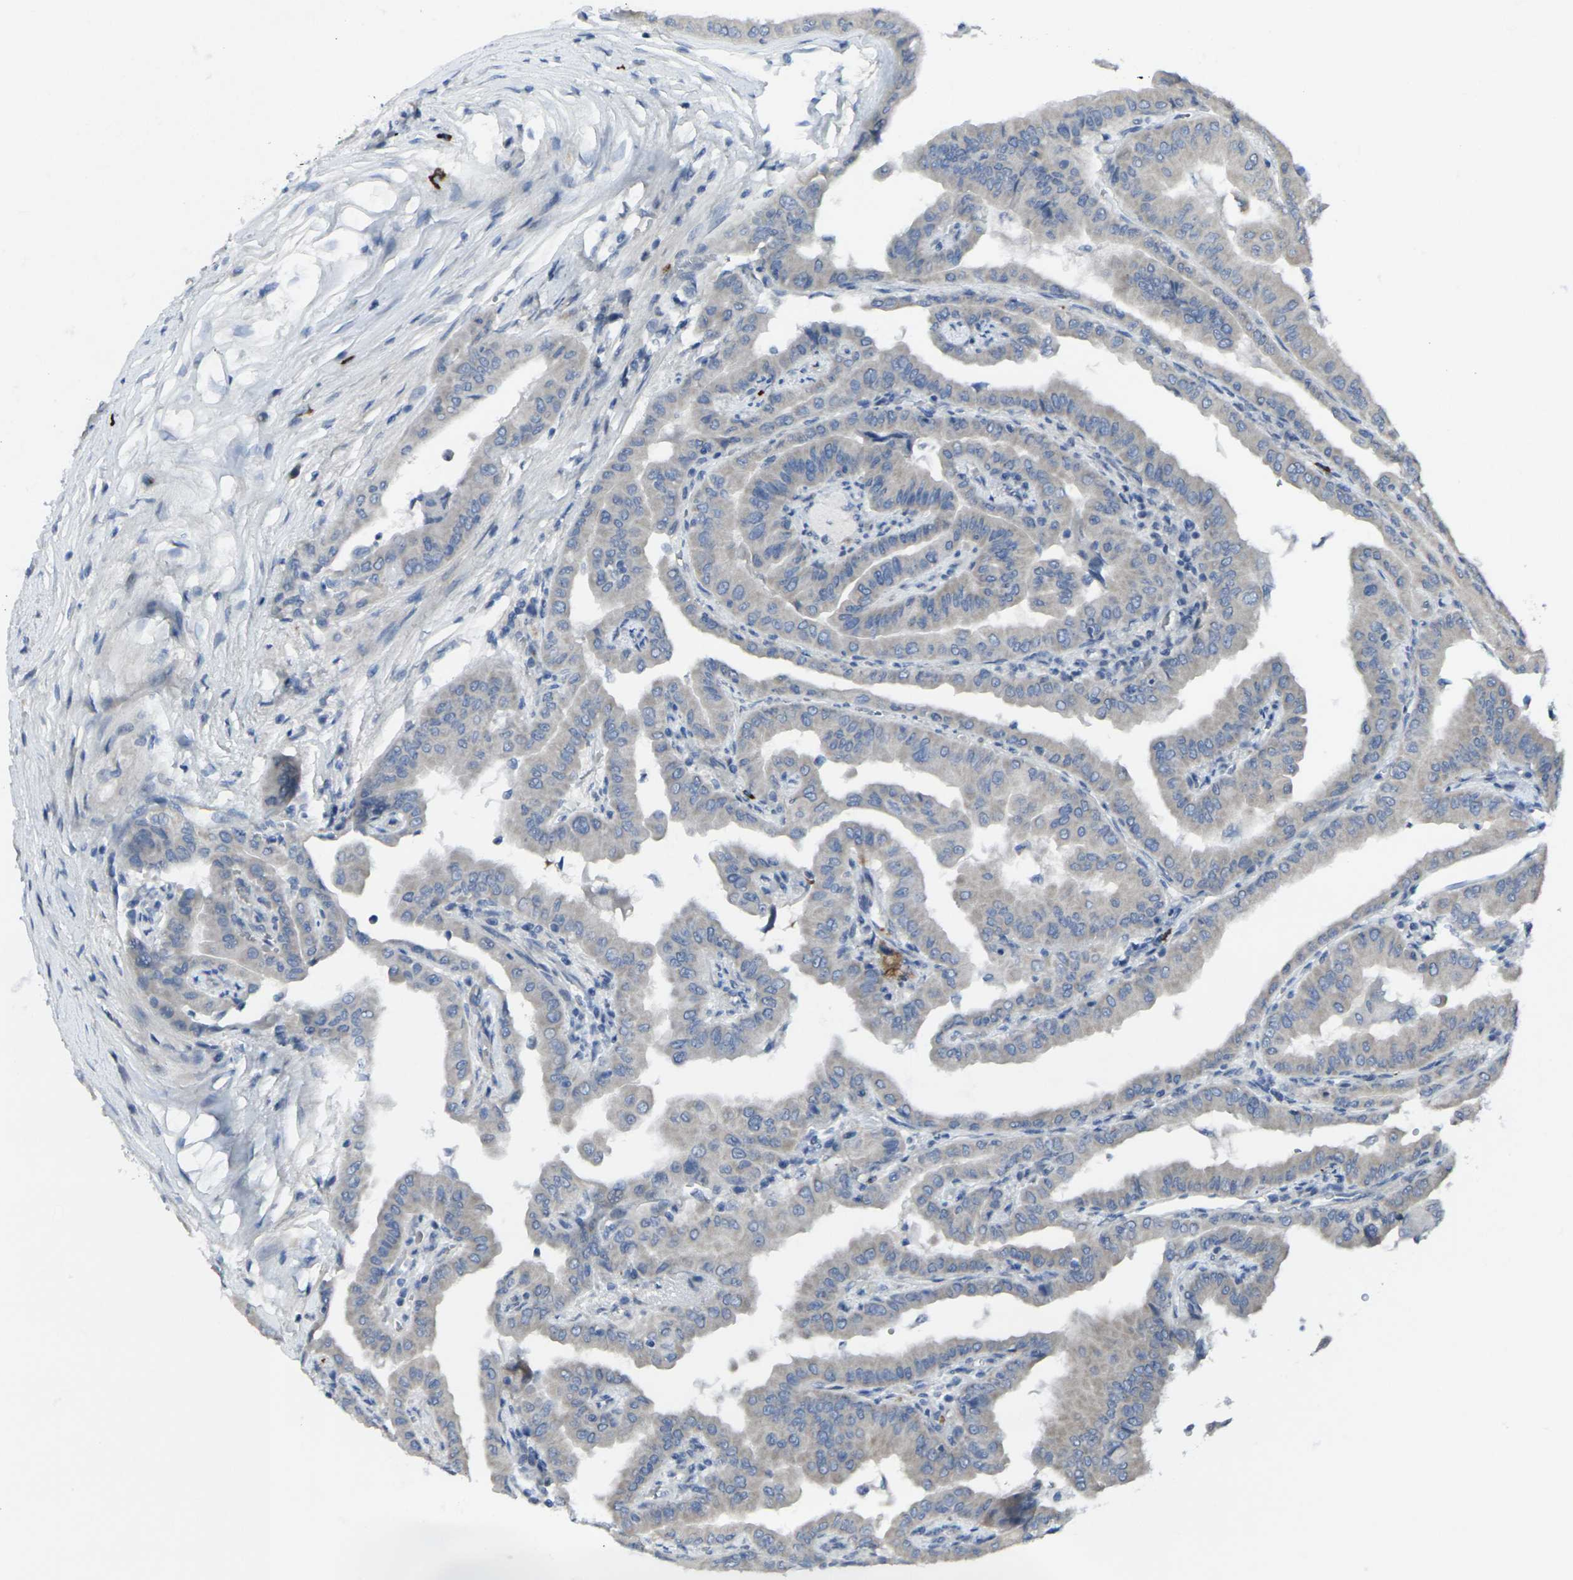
{"staining": {"intensity": "weak", "quantity": ">75%", "location": "cytoplasmic/membranous"}, "tissue": "thyroid cancer", "cell_type": "Tumor cells", "image_type": "cancer", "snomed": [{"axis": "morphology", "description": "Papillary adenocarcinoma, NOS"}, {"axis": "topography", "description": "Thyroid gland"}], "caption": "DAB immunohistochemical staining of human thyroid cancer (papillary adenocarcinoma) demonstrates weak cytoplasmic/membranous protein positivity in about >75% of tumor cells. (Stains: DAB in brown, nuclei in blue, Microscopy: brightfield microscopy at high magnification).", "gene": "CCR10", "patient": {"sex": "male", "age": 33}}